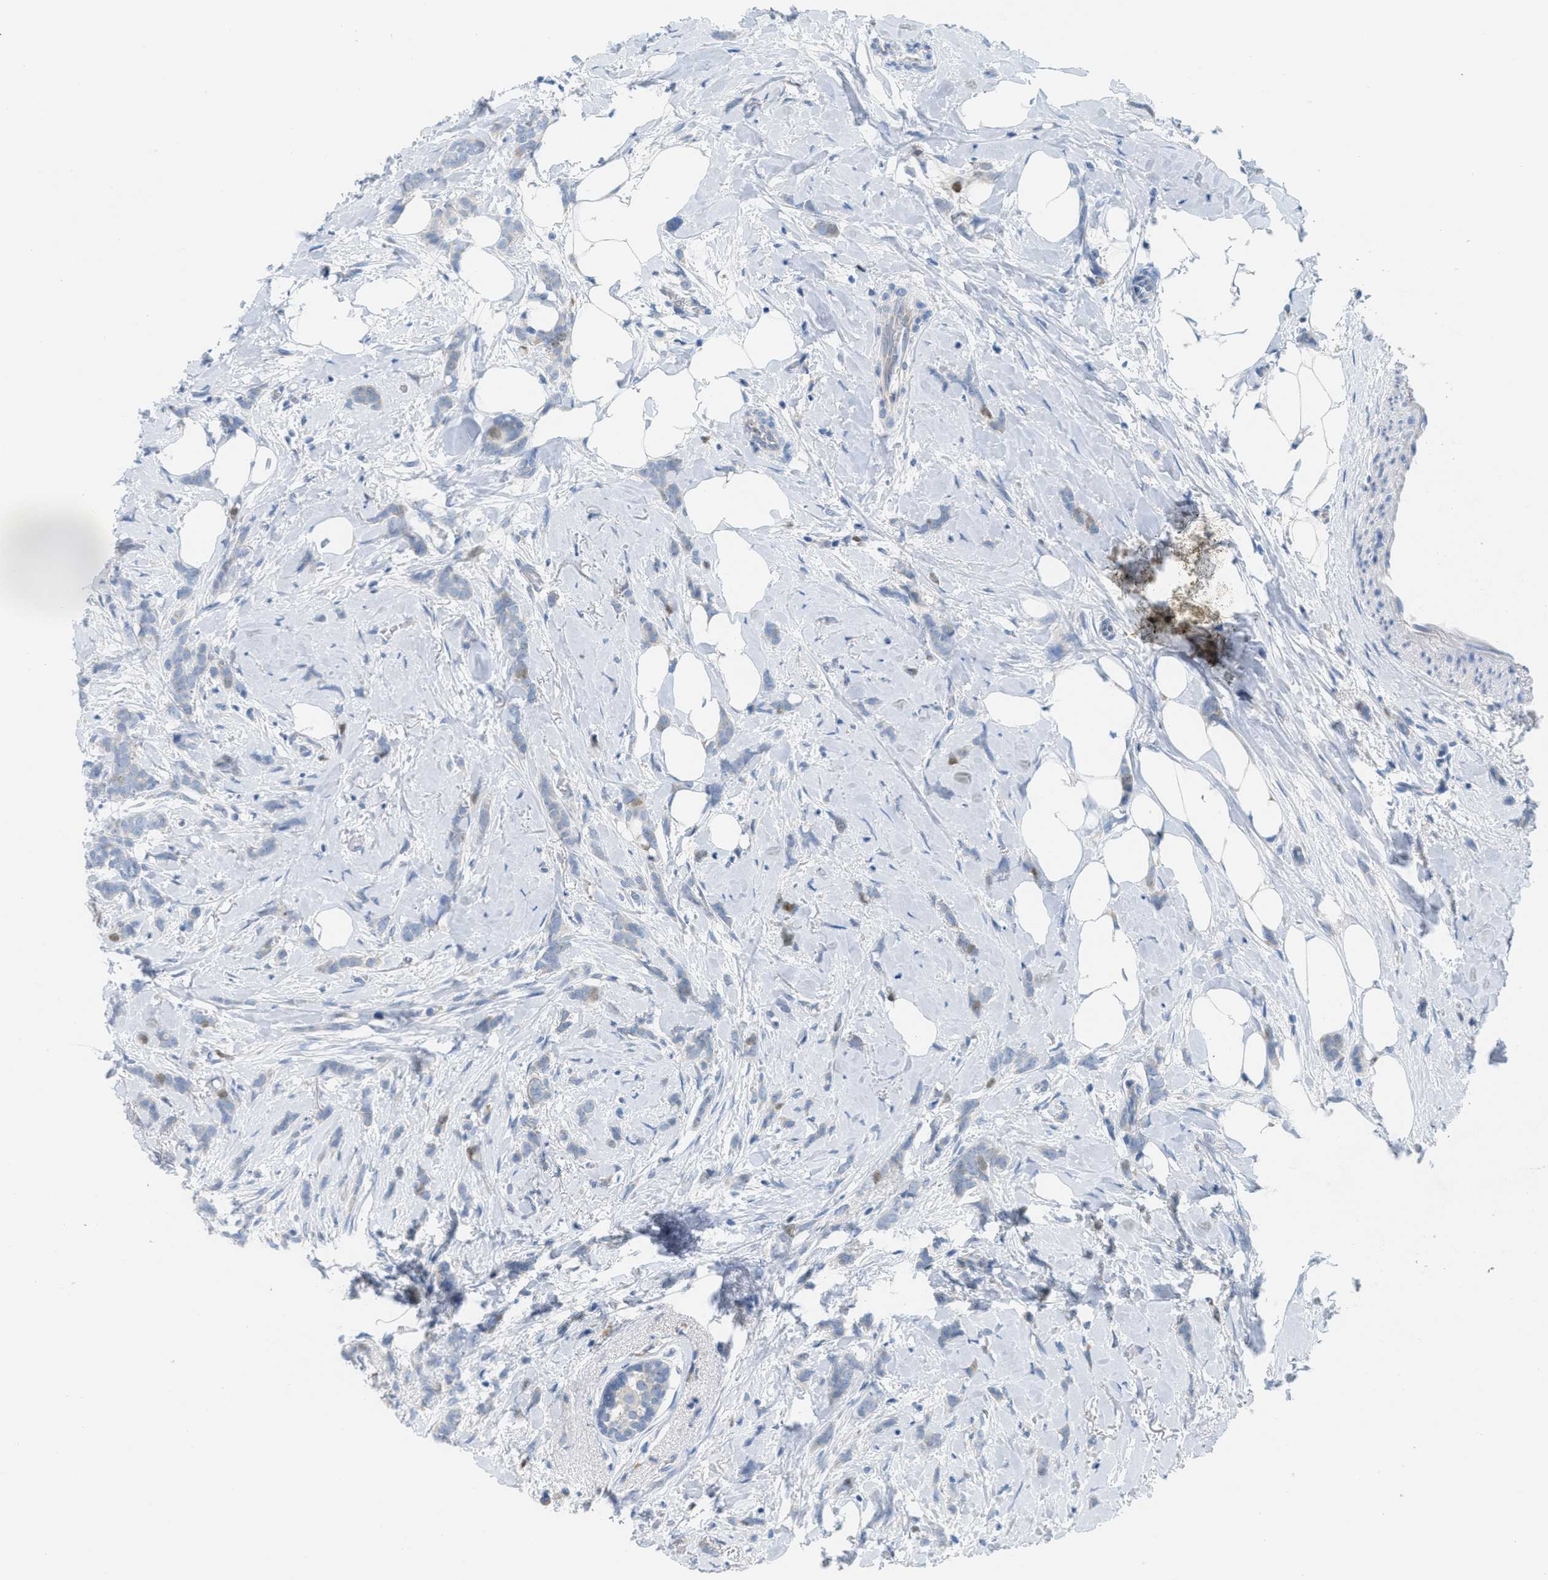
{"staining": {"intensity": "negative", "quantity": "none", "location": "none"}, "tissue": "breast cancer", "cell_type": "Tumor cells", "image_type": "cancer", "snomed": [{"axis": "morphology", "description": "Lobular carcinoma, in situ"}, {"axis": "morphology", "description": "Lobular carcinoma"}, {"axis": "topography", "description": "Breast"}], "caption": "Tumor cells are negative for brown protein staining in breast cancer.", "gene": "ORC6", "patient": {"sex": "female", "age": 41}}